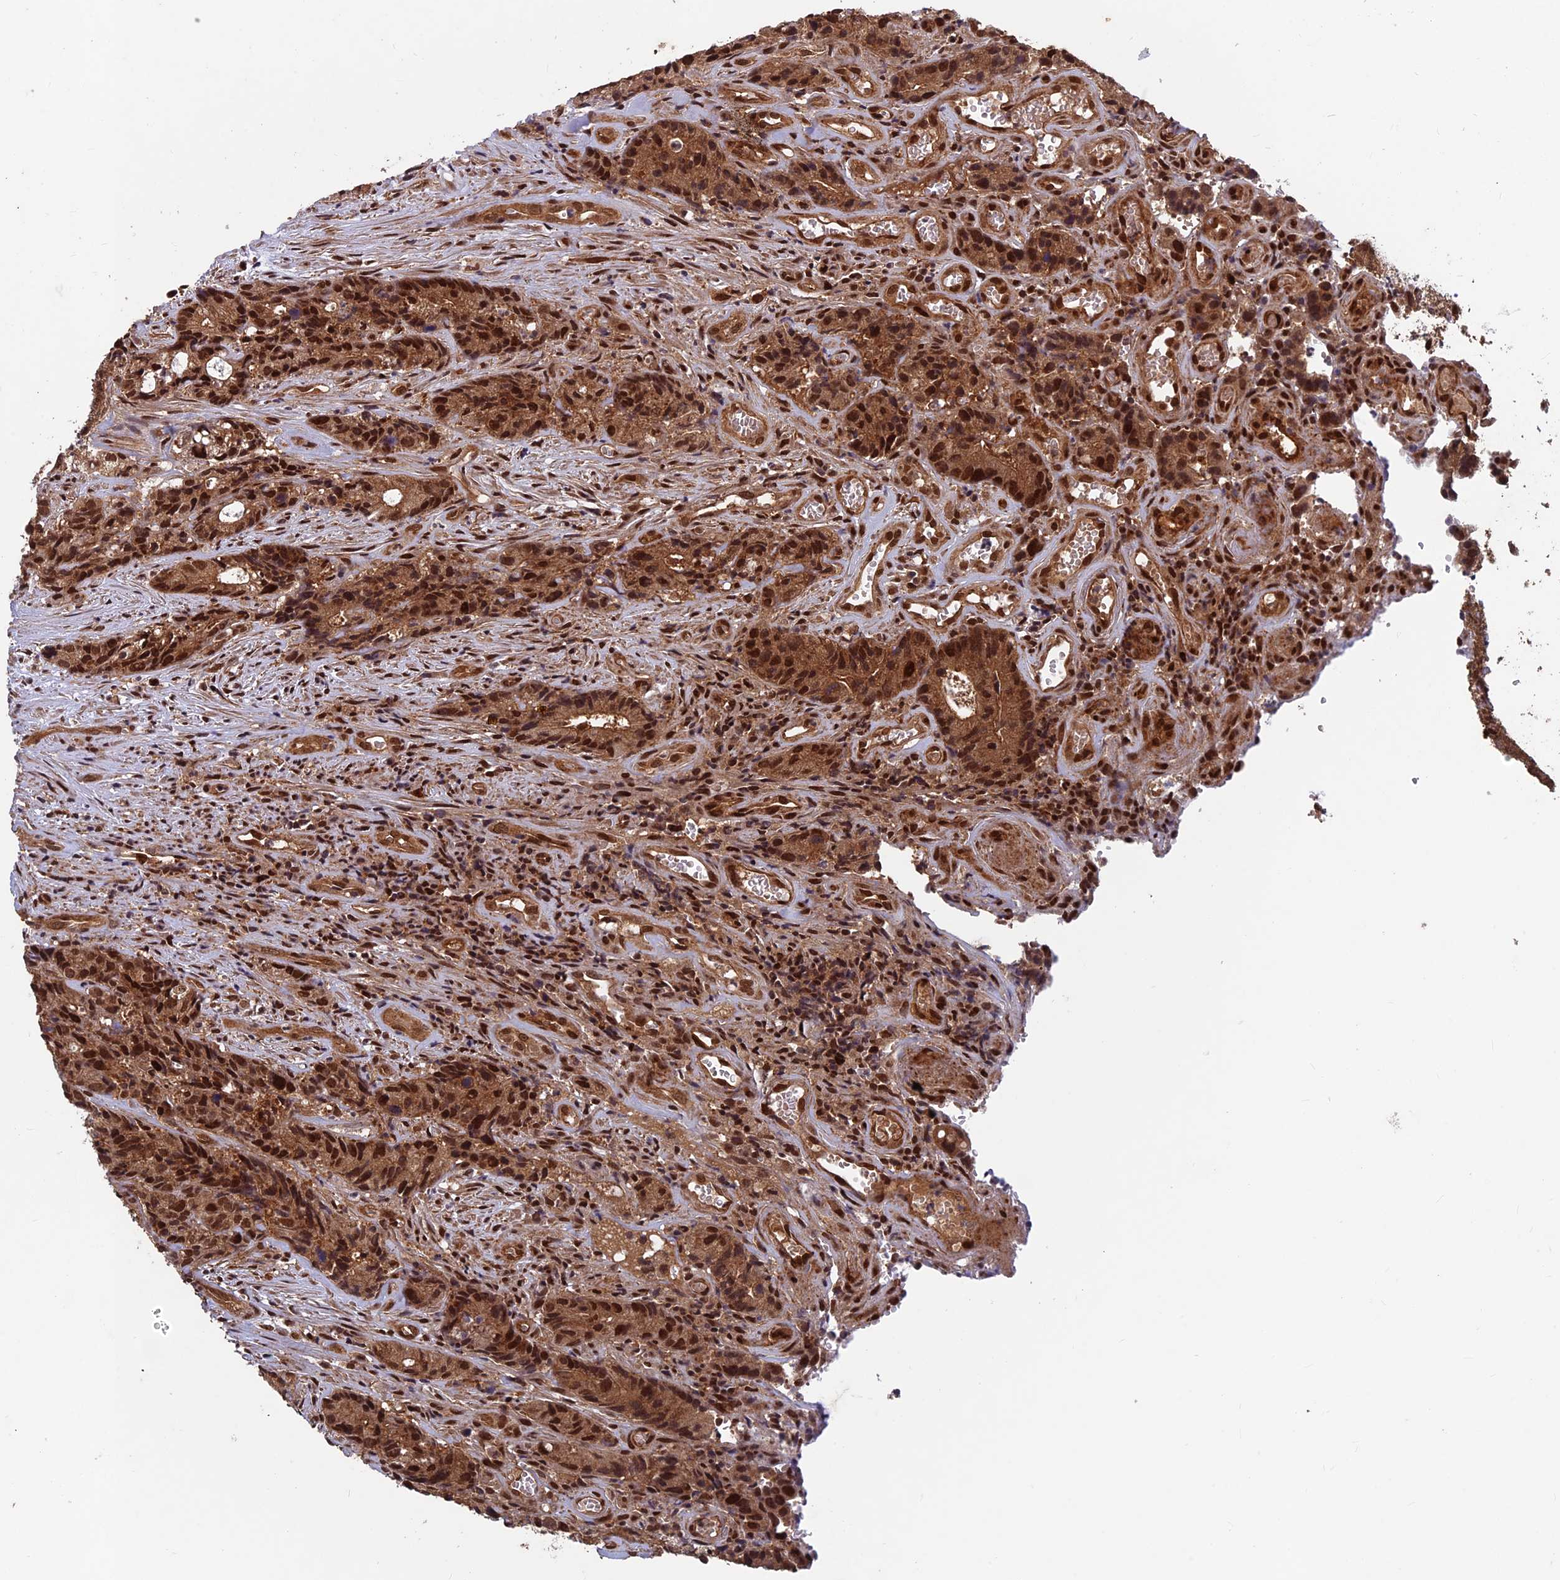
{"staining": {"intensity": "strong", "quantity": ">75%", "location": "cytoplasmic/membranous,nuclear"}, "tissue": "colorectal cancer", "cell_type": "Tumor cells", "image_type": "cancer", "snomed": [{"axis": "morphology", "description": "Adenocarcinoma, NOS"}, {"axis": "topography", "description": "Colon"}], "caption": "A micrograph showing strong cytoplasmic/membranous and nuclear expression in approximately >75% of tumor cells in adenocarcinoma (colorectal), as visualized by brown immunohistochemical staining.", "gene": "FAM53C", "patient": {"sex": "female", "age": 57}}